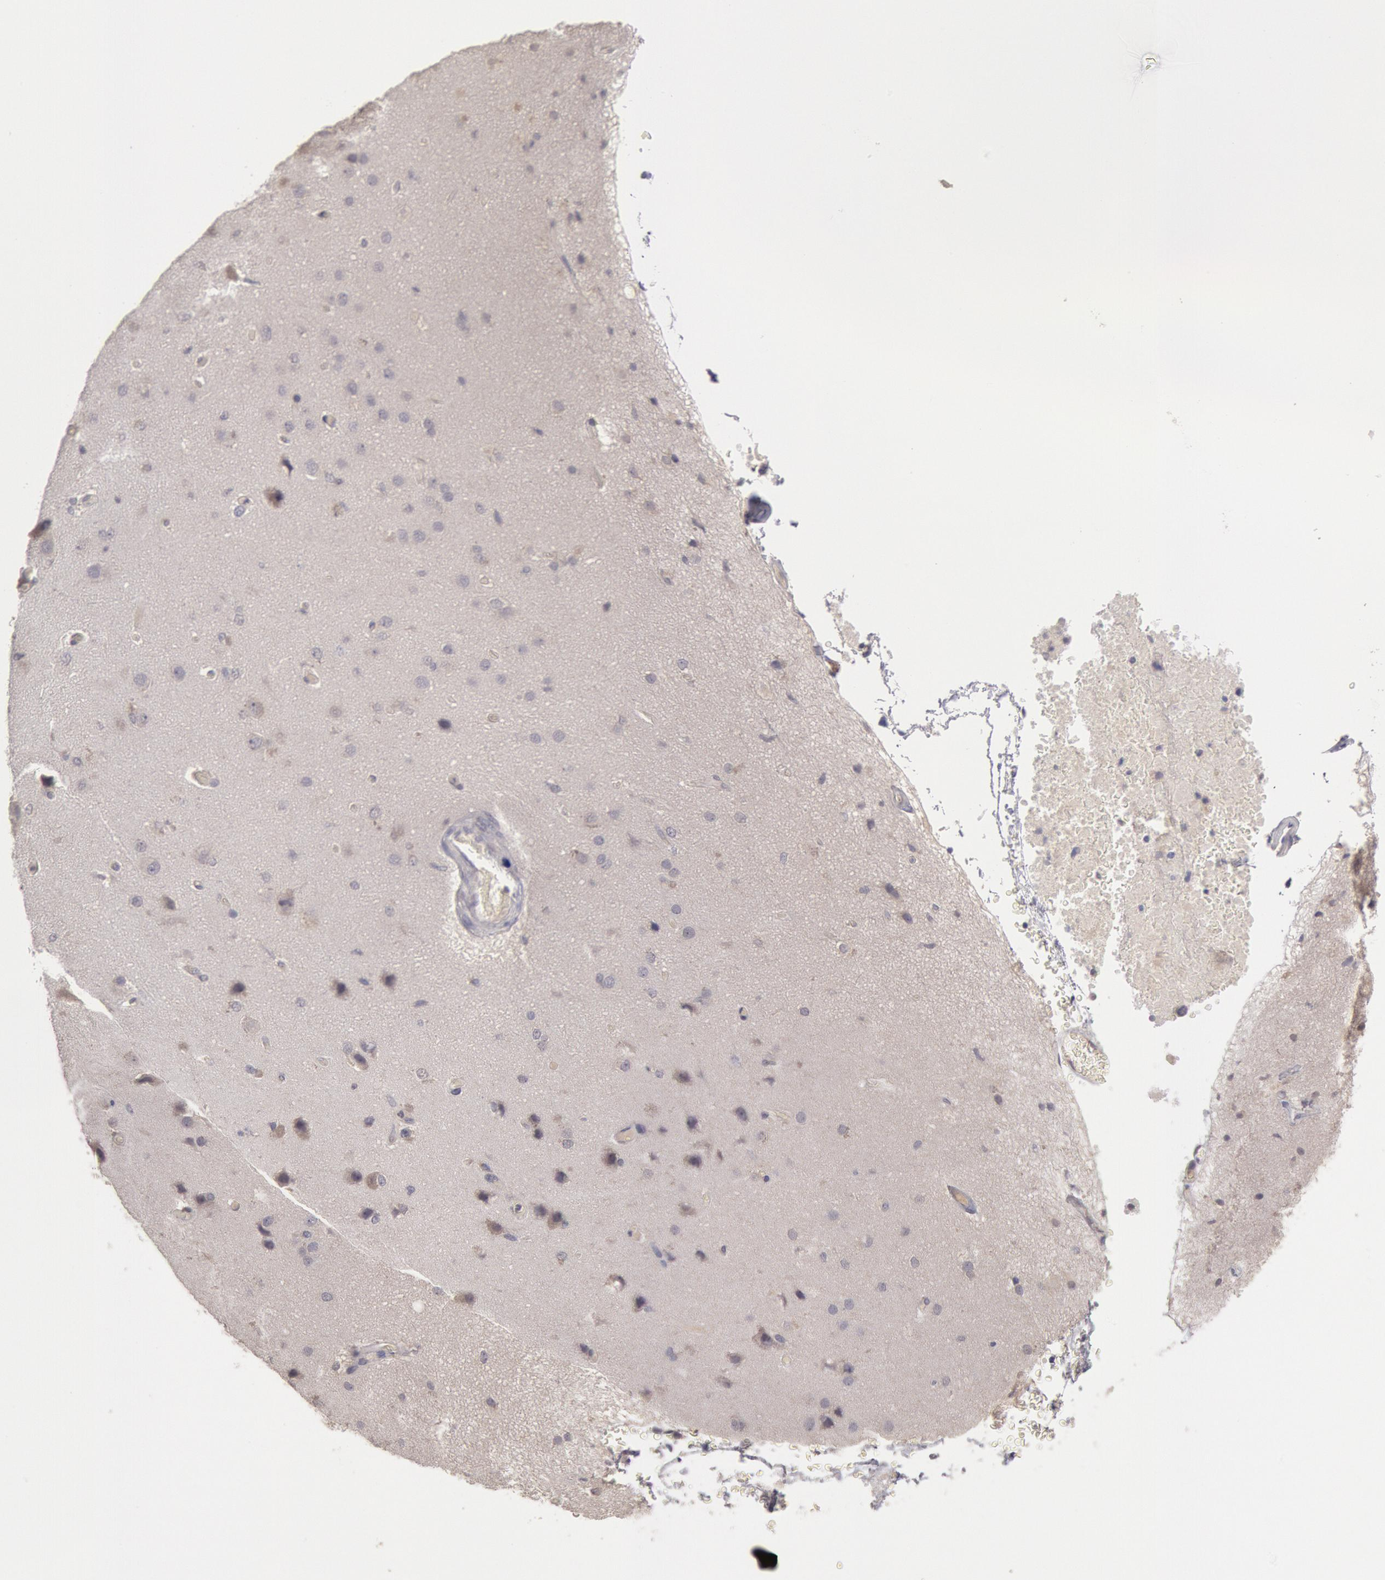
{"staining": {"intensity": "negative", "quantity": "none", "location": "none"}, "tissue": "cerebral cortex", "cell_type": "Endothelial cells", "image_type": "normal", "snomed": [{"axis": "morphology", "description": "Normal tissue, NOS"}, {"axis": "morphology", "description": "Glioma, malignant, High grade"}, {"axis": "topography", "description": "Cerebral cortex"}], "caption": "Cerebral cortex stained for a protein using immunohistochemistry (IHC) exhibits no expression endothelial cells.", "gene": "ZFP36L1", "patient": {"sex": "male", "age": 77}}